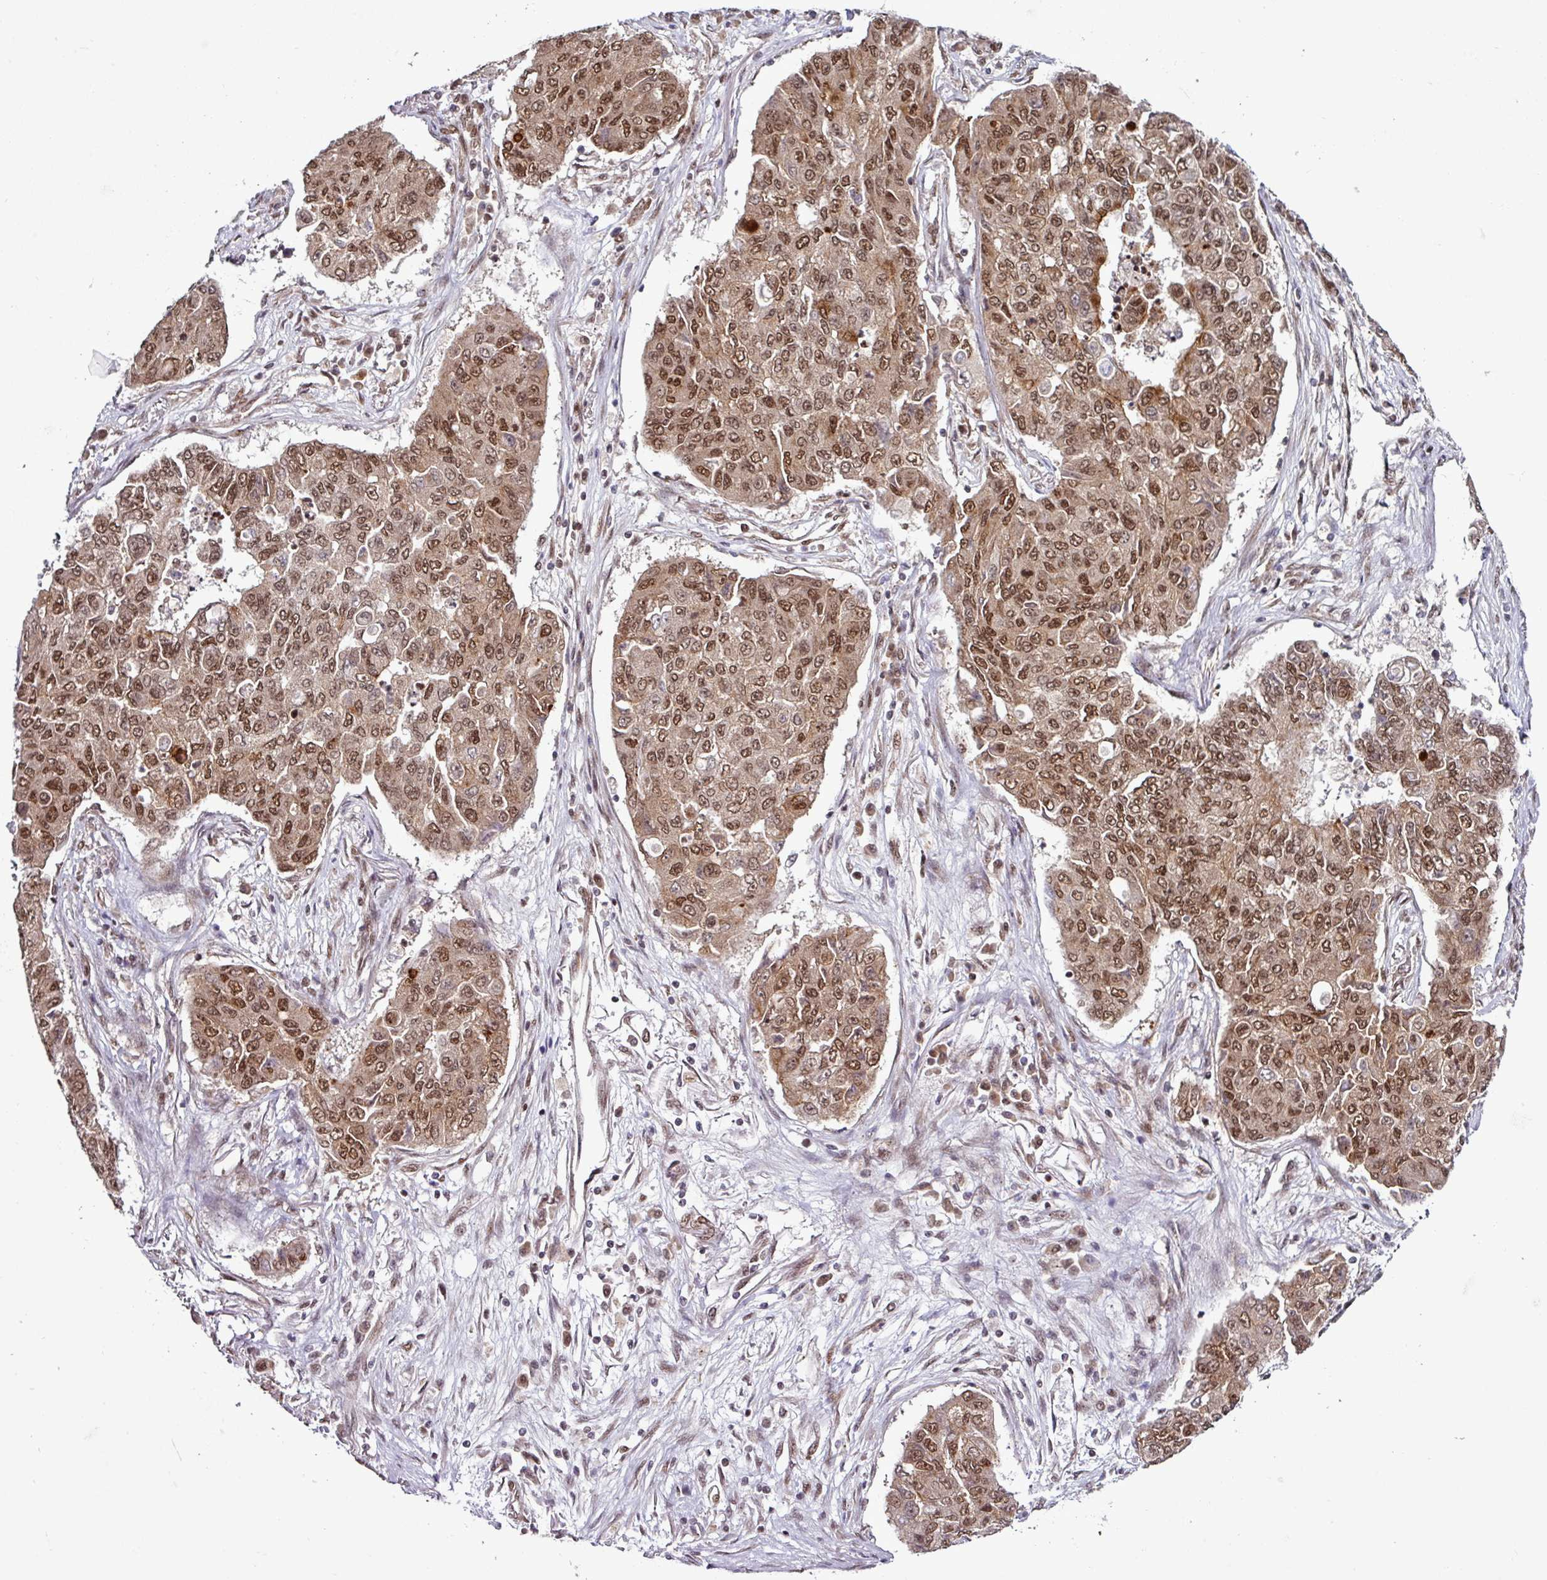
{"staining": {"intensity": "moderate", "quantity": ">75%", "location": "cytoplasmic/membranous,nuclear"}, "tissue": "lung cancer", "cell_type": "Tumor cells", "image_type": "cancer", "snomed": [{"axis": "morphology", "description": "Squamous cell carcinoma, NOS"}, {"axis": "topography", "description": "Lung"}], "caption": "Tumor cells display medium levels of moderate cytoplasmic/membranous and nuclear staining in approximately >75% of cells in lung cancer (squamous cell carcinoma).", "gene": "MORF4L2", "patient": {"sex": "male", "age": 74}}